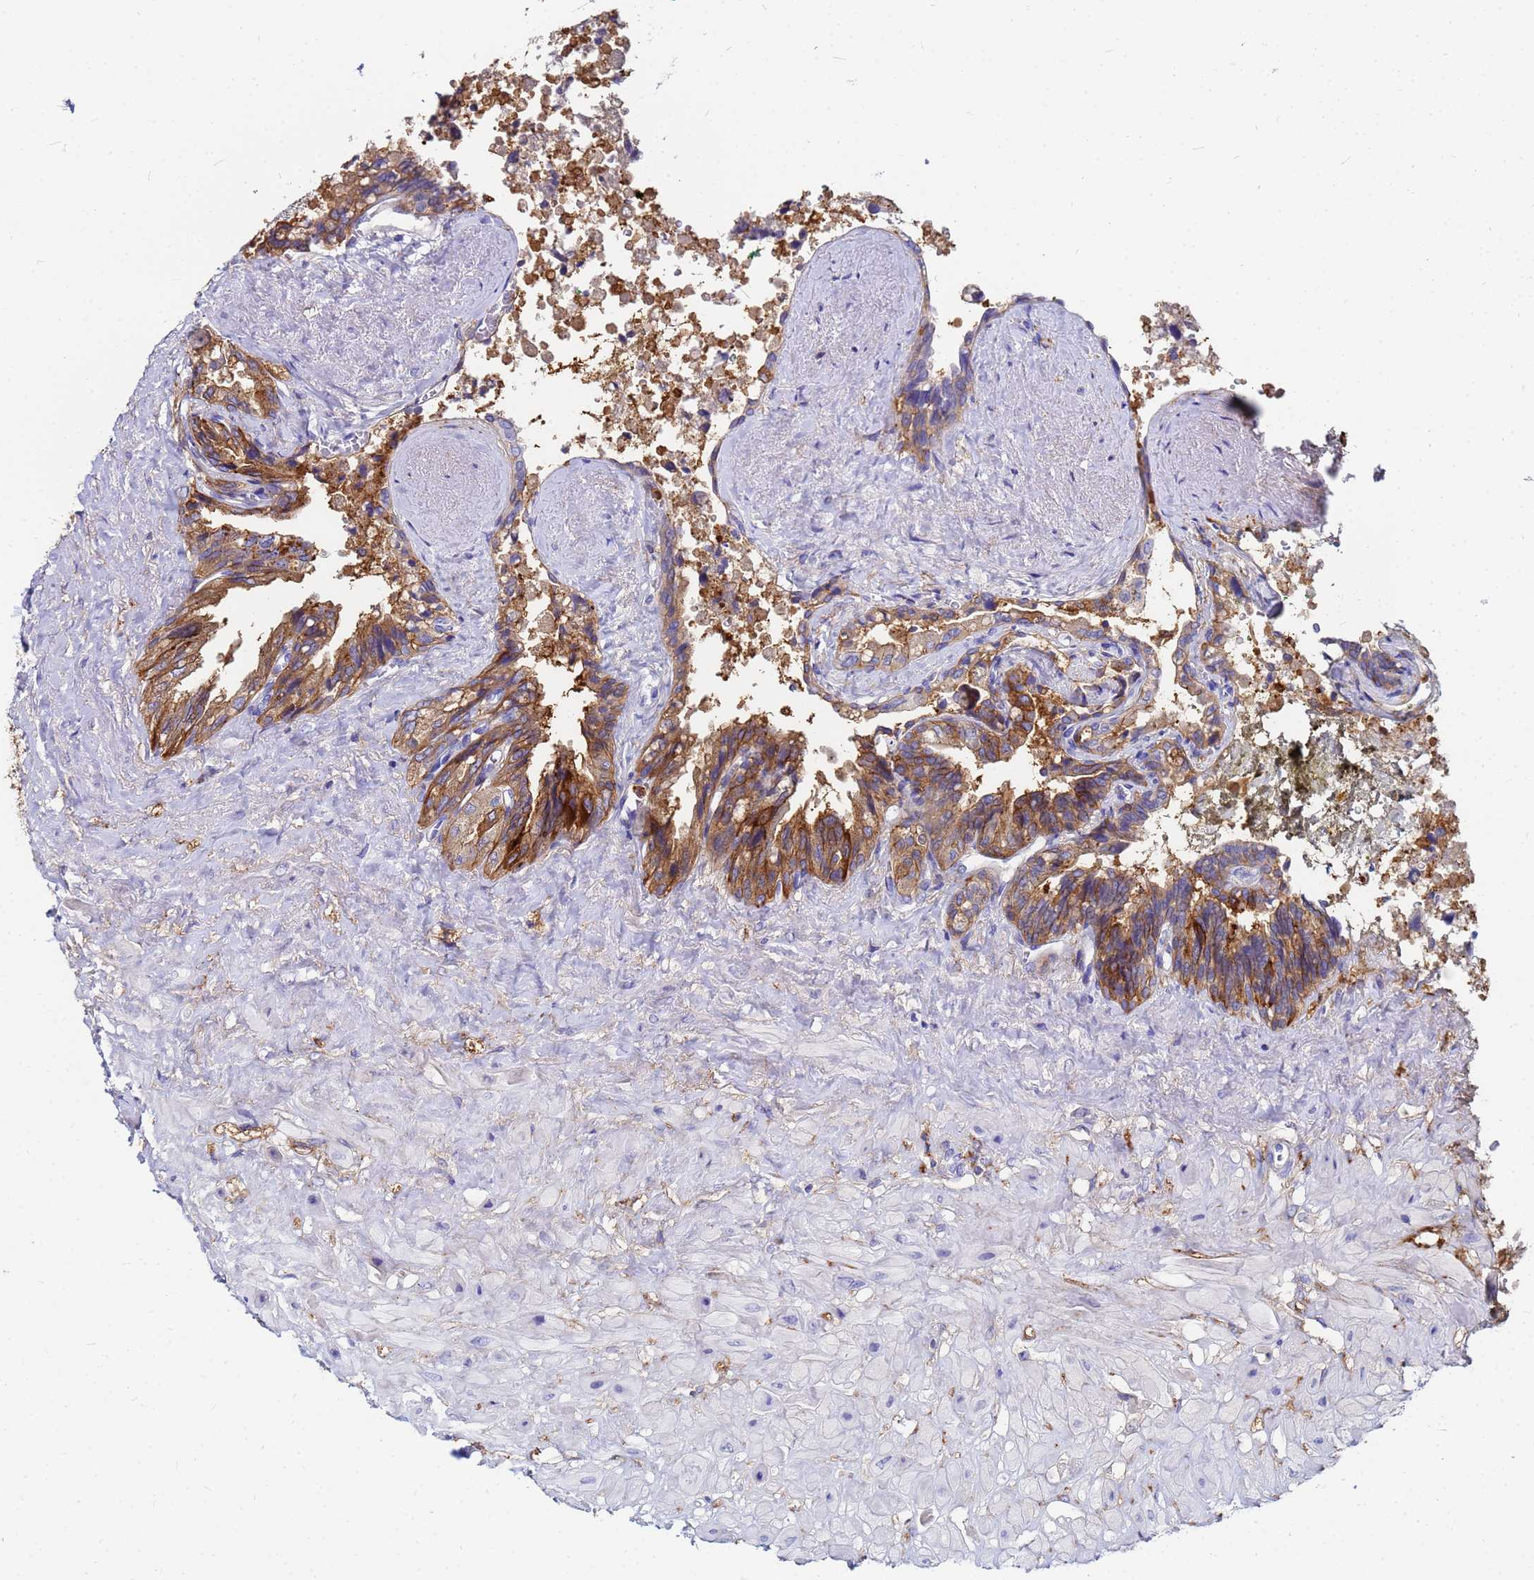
{"staining": {"intensity": "moderate", "quantity": ">75%", "location": "cytoplasmic/membranous"}, "tissue": "seminal vesicle", "cell_type": "Glandular cells", "image_type": "normal", "snomed": [{"axis": "morphology", "description": "Normal tissue, NOS"}, {"axis": "topography", "description": "Seminal veicle"}, {"axis": "topography", "description": "Peripheral nerve tissue"}], "caption": "Glandular cells show medium levels of moderate cytoplasmic/membranous staining in about >75% of cells in benign human seminal vesicle. (DAB IHC with brightfield microscopy, high magnification).", "gene": "BASP1", "patient": {"sex": "male", "age": 60}}